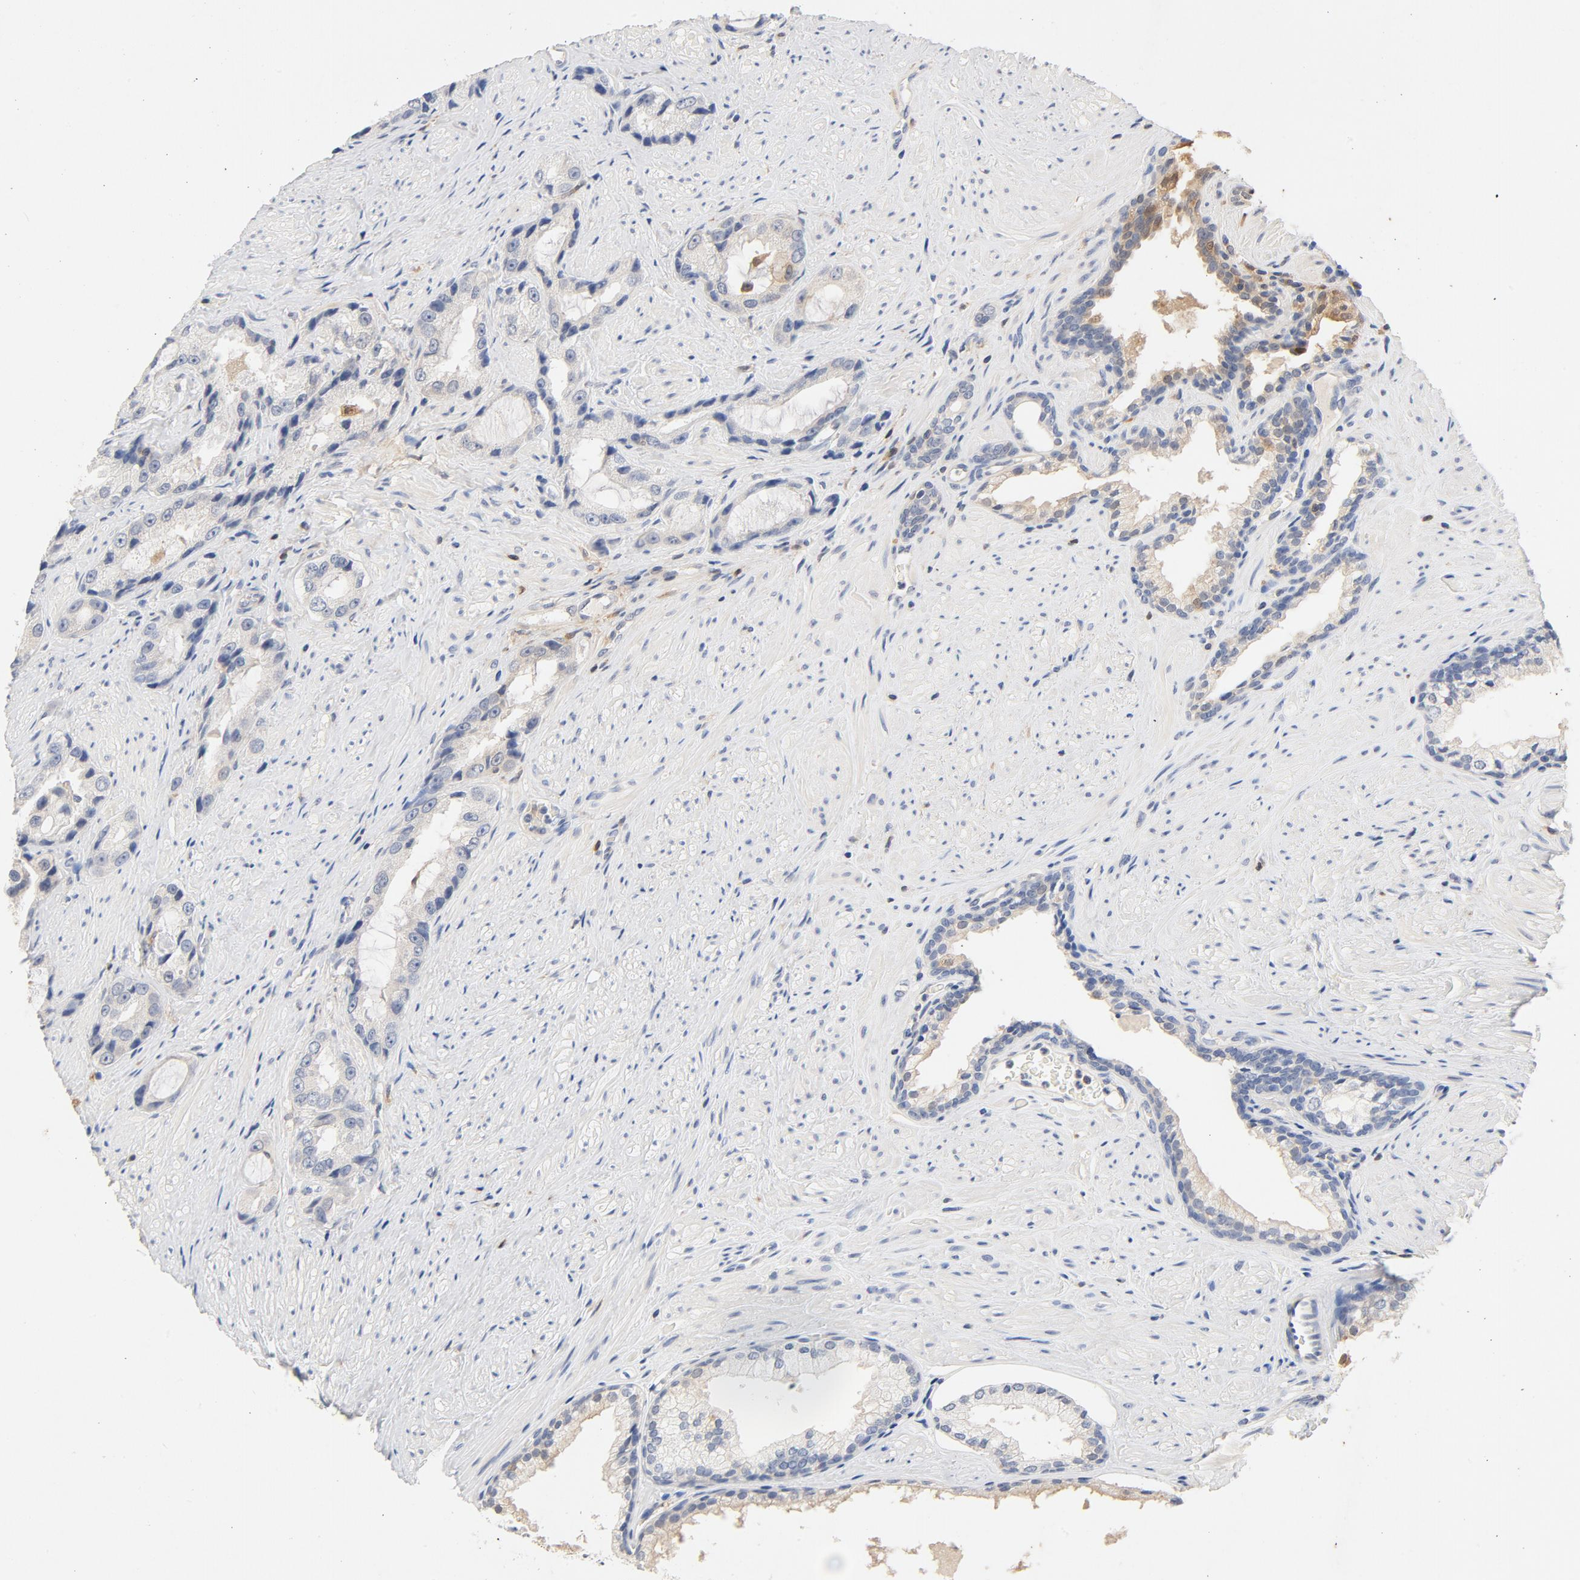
{"staining": {"intensity": "weak", "quantity": "25%-75%", "location": "cytoplasmic/membranous"}, "tissue": "prostate cancer", "cell_type": "Tumor cells", "image_type": "cancer", "snomed": [{"axis": "morphology", "description": "Adenocarcinoma, Medium grade"}, {"axis": "topography", "description": "Prostate"}], "caption": "Protein staining reveals weak cytoplasmic/membranous positivity in approximately 25%-75% of tumor cells in prostate cancer.", "gene": "STAT1", "patient": {"sex": "male", "age": 60}}